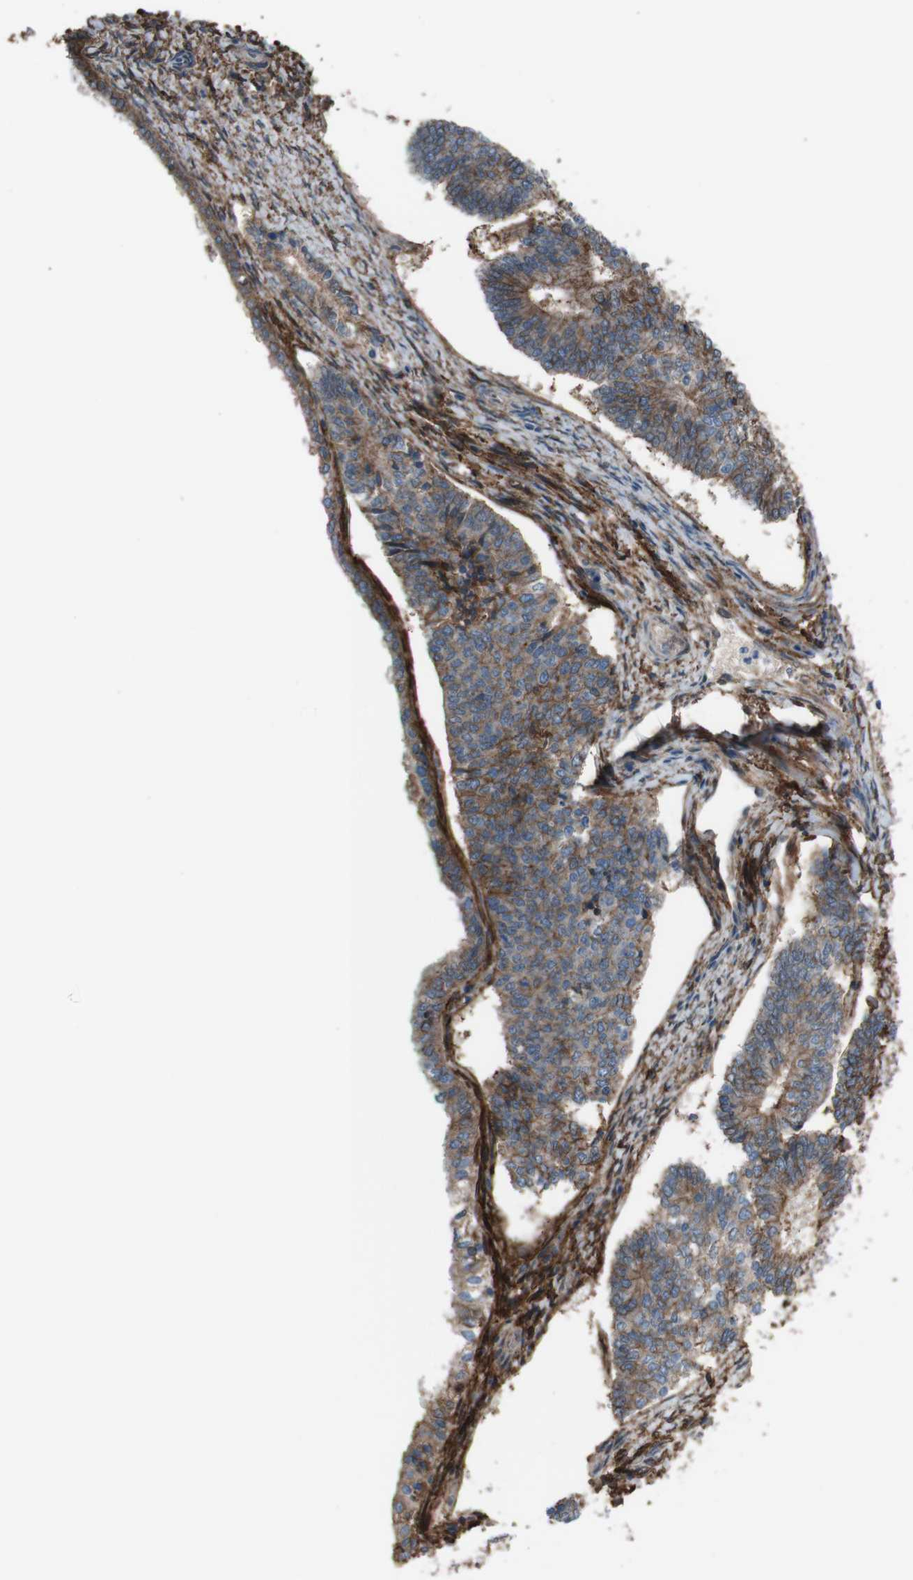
{"staining": {"intensity": "strong", "quantity": "25%-75%", "location": "cytoplasmic/membranous"}, "tissue": "endometrial cancer", "cell_type": "Tumor cells", "image_type": "cancer", "snomed": [{"axis": "morphology", "description": "Adenocarcinoma, NOS"}, {"axis": "topography", "description": "Endometrium"}], "caption": "Tumor cells exhibit high levels of strong cytoplasmic/membranous expression in approximately 25%-75% of cells in endometrial cancer.", "gene": "ATP2B1", "patient": {"sex": "female", "age": 70}}